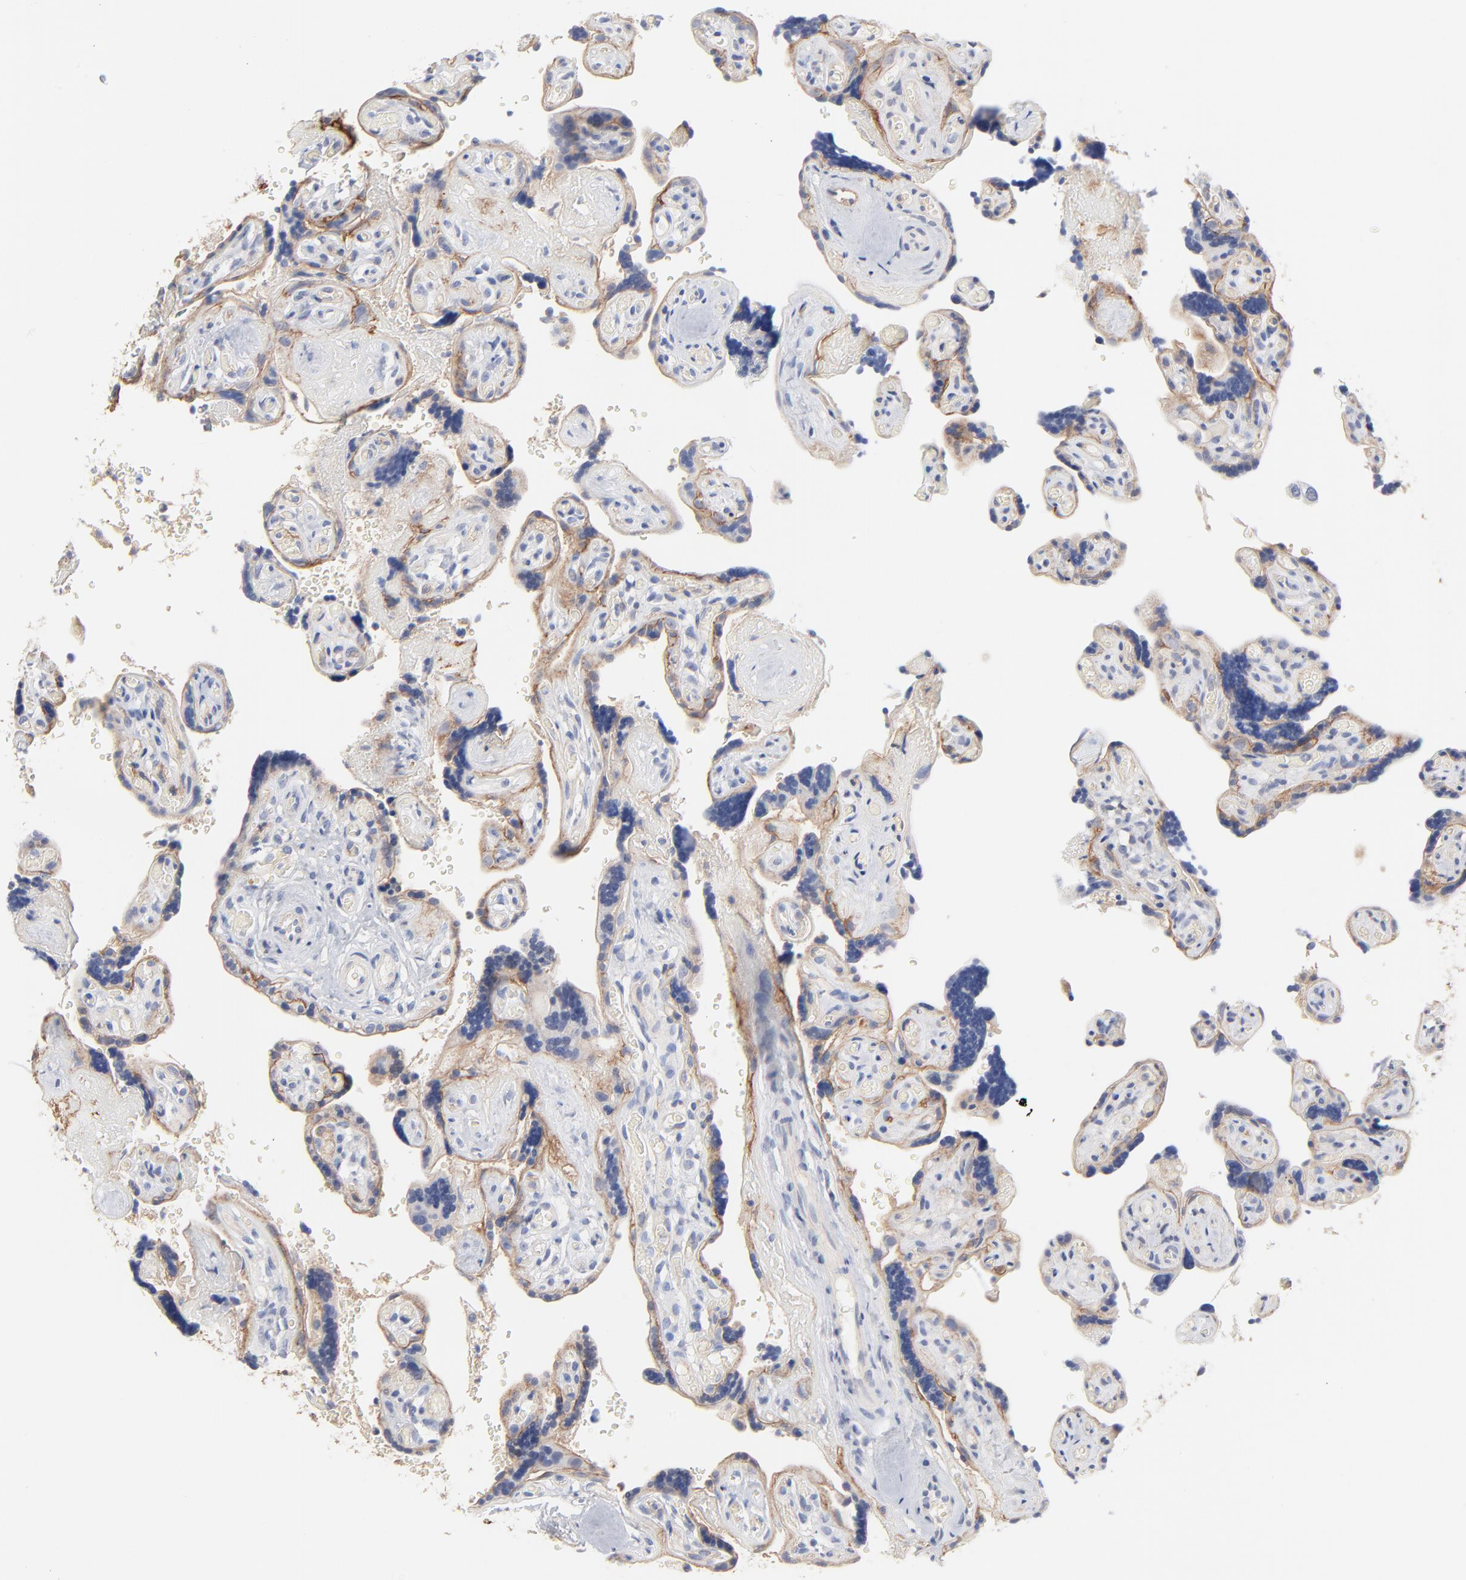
{"staining": {"intensity": "moderate", "quantity": ">75%", "location": "cytoplasmic/membranous"}, "tissue": "placenta", "cell_type": "Decidual cells", "image_type": "normal", "snomed": [{"axis": "morphology", "description": "Normal tissue, NOS"}, {"axis": "topography", "description": "Placenta"}], "caption": "Human placenta stained for a protein (brown) reveals moderate cytoplasmic/membranous positive positivity in approximately >75% of decidual cells.", "gene": "SLC16A1", "patient": {"sex": "female", "age": 30}}